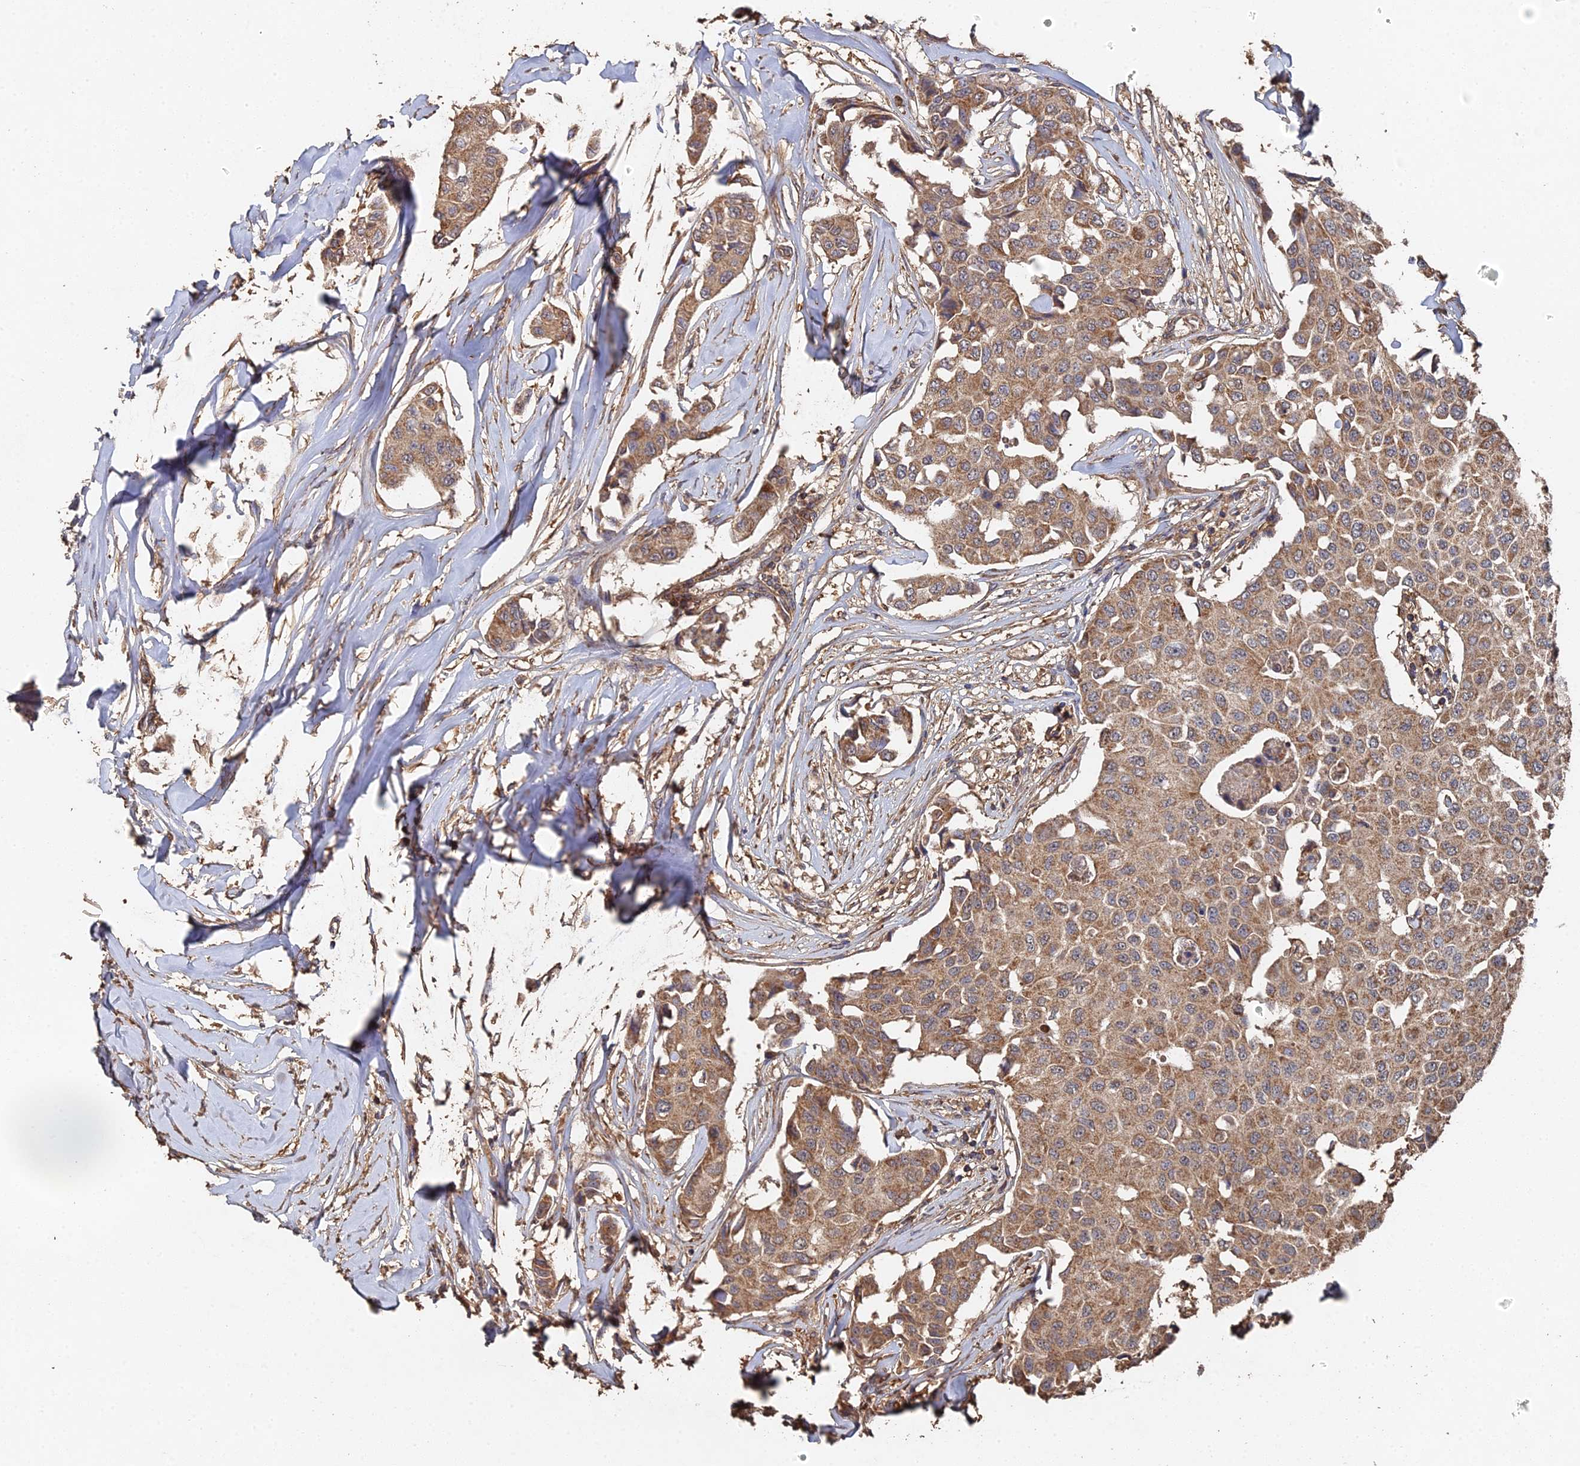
{"staining": {"intensity": "moderate", "quantity": ">75%", "location": "cytoplasmic/membranous"}, "tissue": "breast cancer", "cell_type": "Tumor cells", "image_type": "cancer", "snomed": [{"axis": "morphology", "description": "Duct carcinoma"}, {"axis": "topography", "description": "Breast"}], "caption": "Invasive ductal carcinoma (breast) stained with DAB (3,3'-diaminobenzidine) IHC displays medium levels of moderate cytoplasmic/membranous positivity in approximately >75% of tumor cells.", "gene": "SPANXN4", "patient": {"sex": "female", "age": 80}}